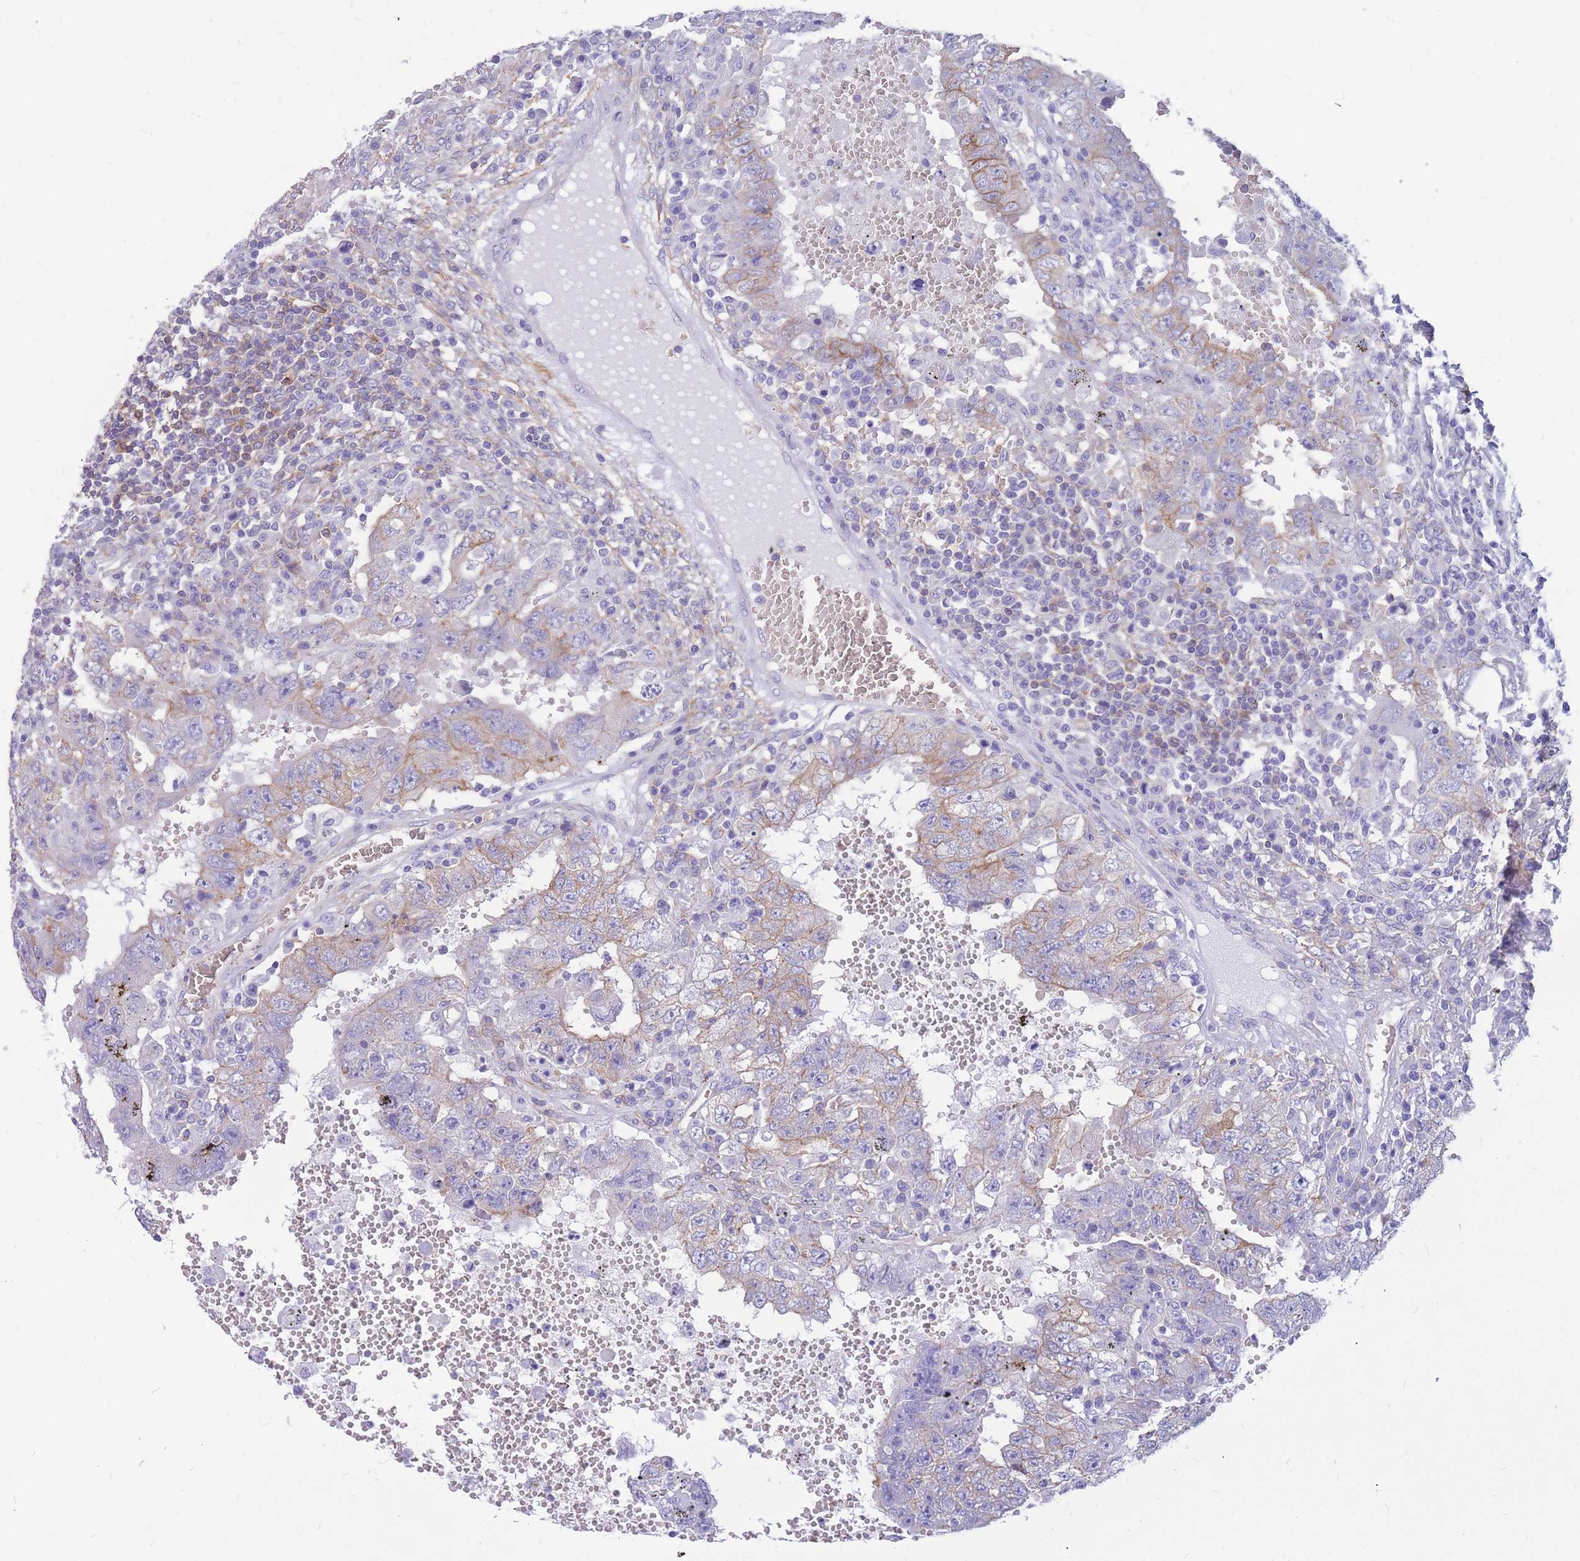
{"staining": {"intensity": "moderate", "quantity": "<25%", "location": "cytoplasmic/membranous"}, "tissue": "testis cancer", "cell_type": "Tumor cells", "image_type": "cancer", "snomed": [{"axis": "morphology", "description": "Carcinoma, Embryonal, NOS"}, {"axis": "topography", "description": "Testis"}], "caption": "Protein expression analysis of testis cancer (embryonal carcinoma) demonstrates moderate cytoplasmic/membranous positivity in approximately <25% of tumor cells. Nuclei are stained in blue.", "gene": "ADD2", "patient": {"sex": "male", "age": 26}}